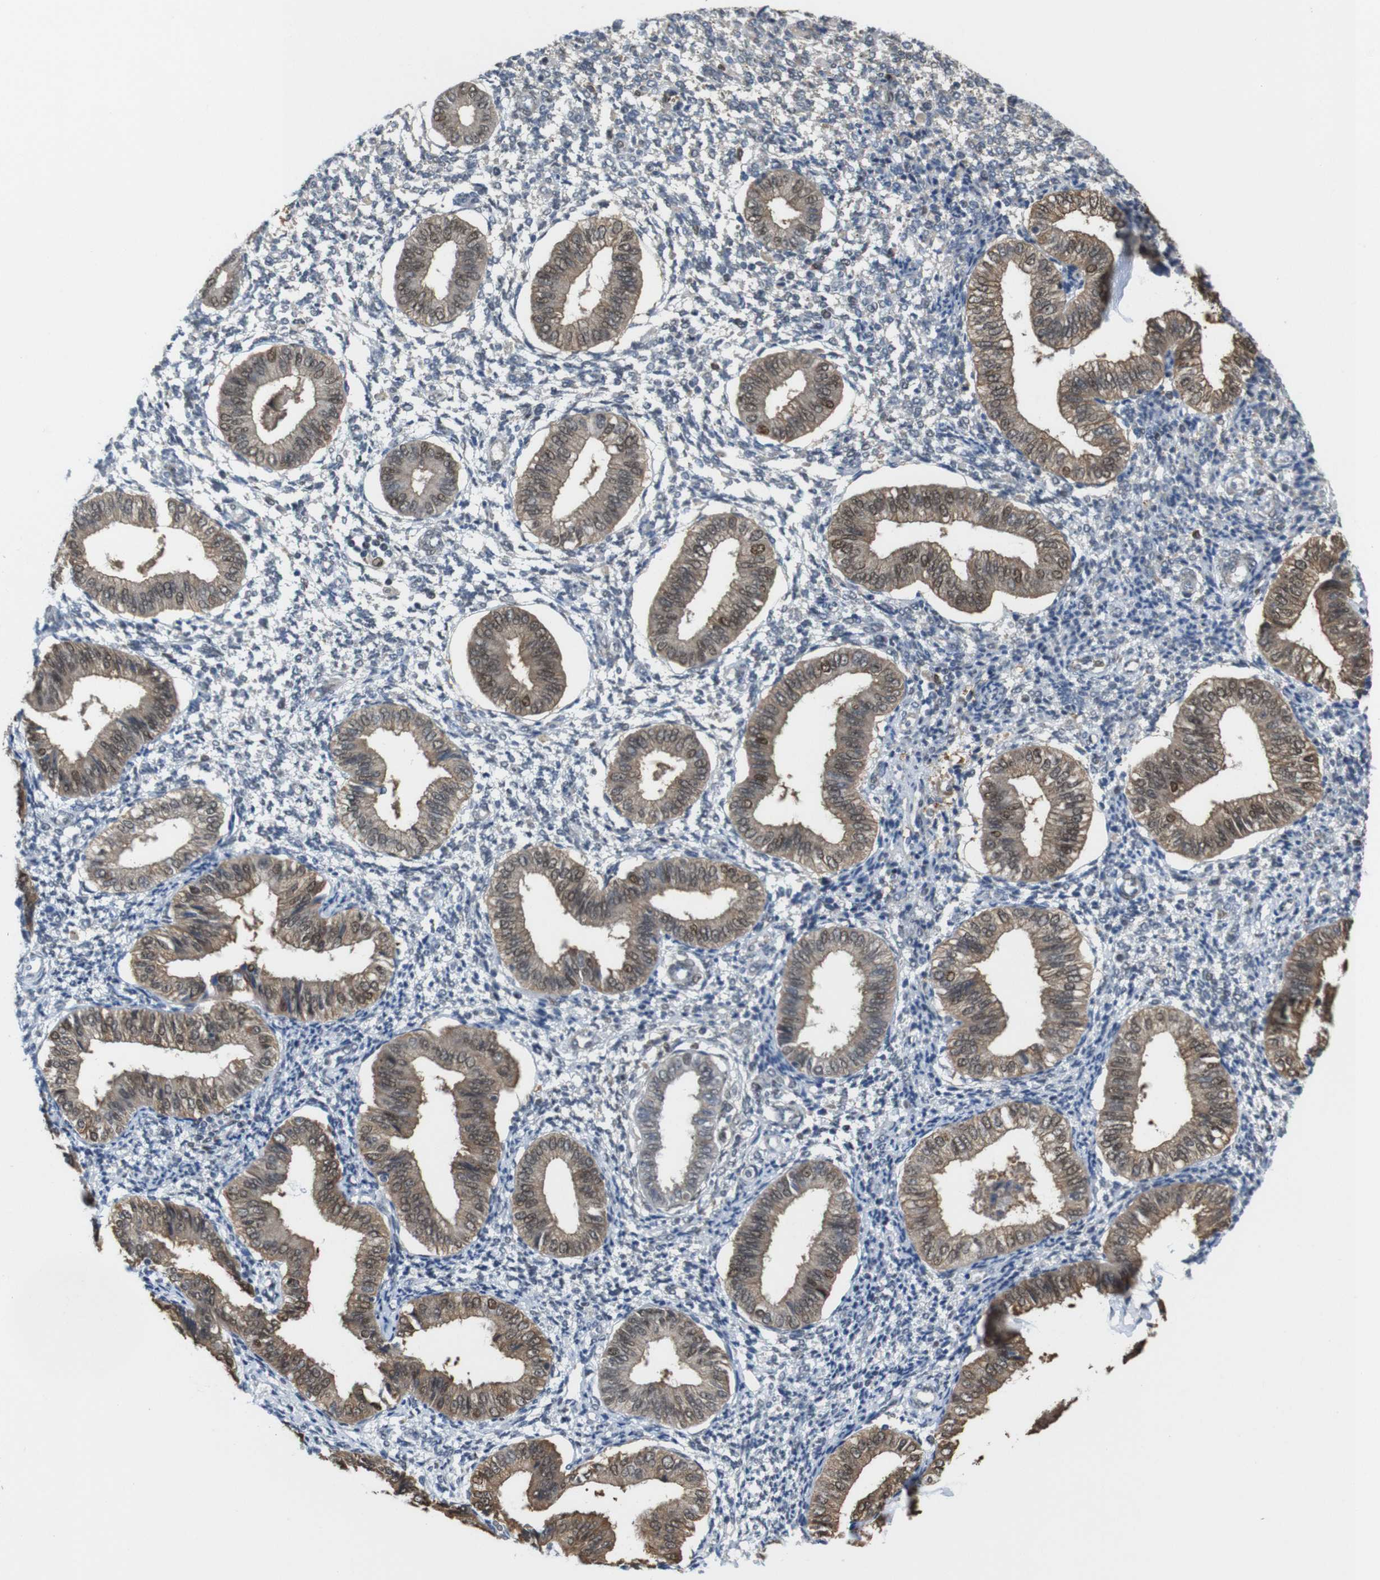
{"staining": {"intensity": "negative", "quantity": "none", "location": "none"}, "tissue": "endometrium", "cell_type": "Cells in endometrial stroma", "image_type": "normal", "snomed": [{"axis": "morphology", "description": "Normal tissue, NOS"}, {"axis": "topography", "description": "Endometrium"}], "caption": "This is a histopathology image of immunohistochemistry staining of unremarkable endometrium, which shows no positivity in cells in endometrial stroma. (DAB (3,3'-diaminobenzidine) immunohistochemistry, high magnification).", "gene": "PNMA8A", "patient": {"sex": "female", "age": 50}}